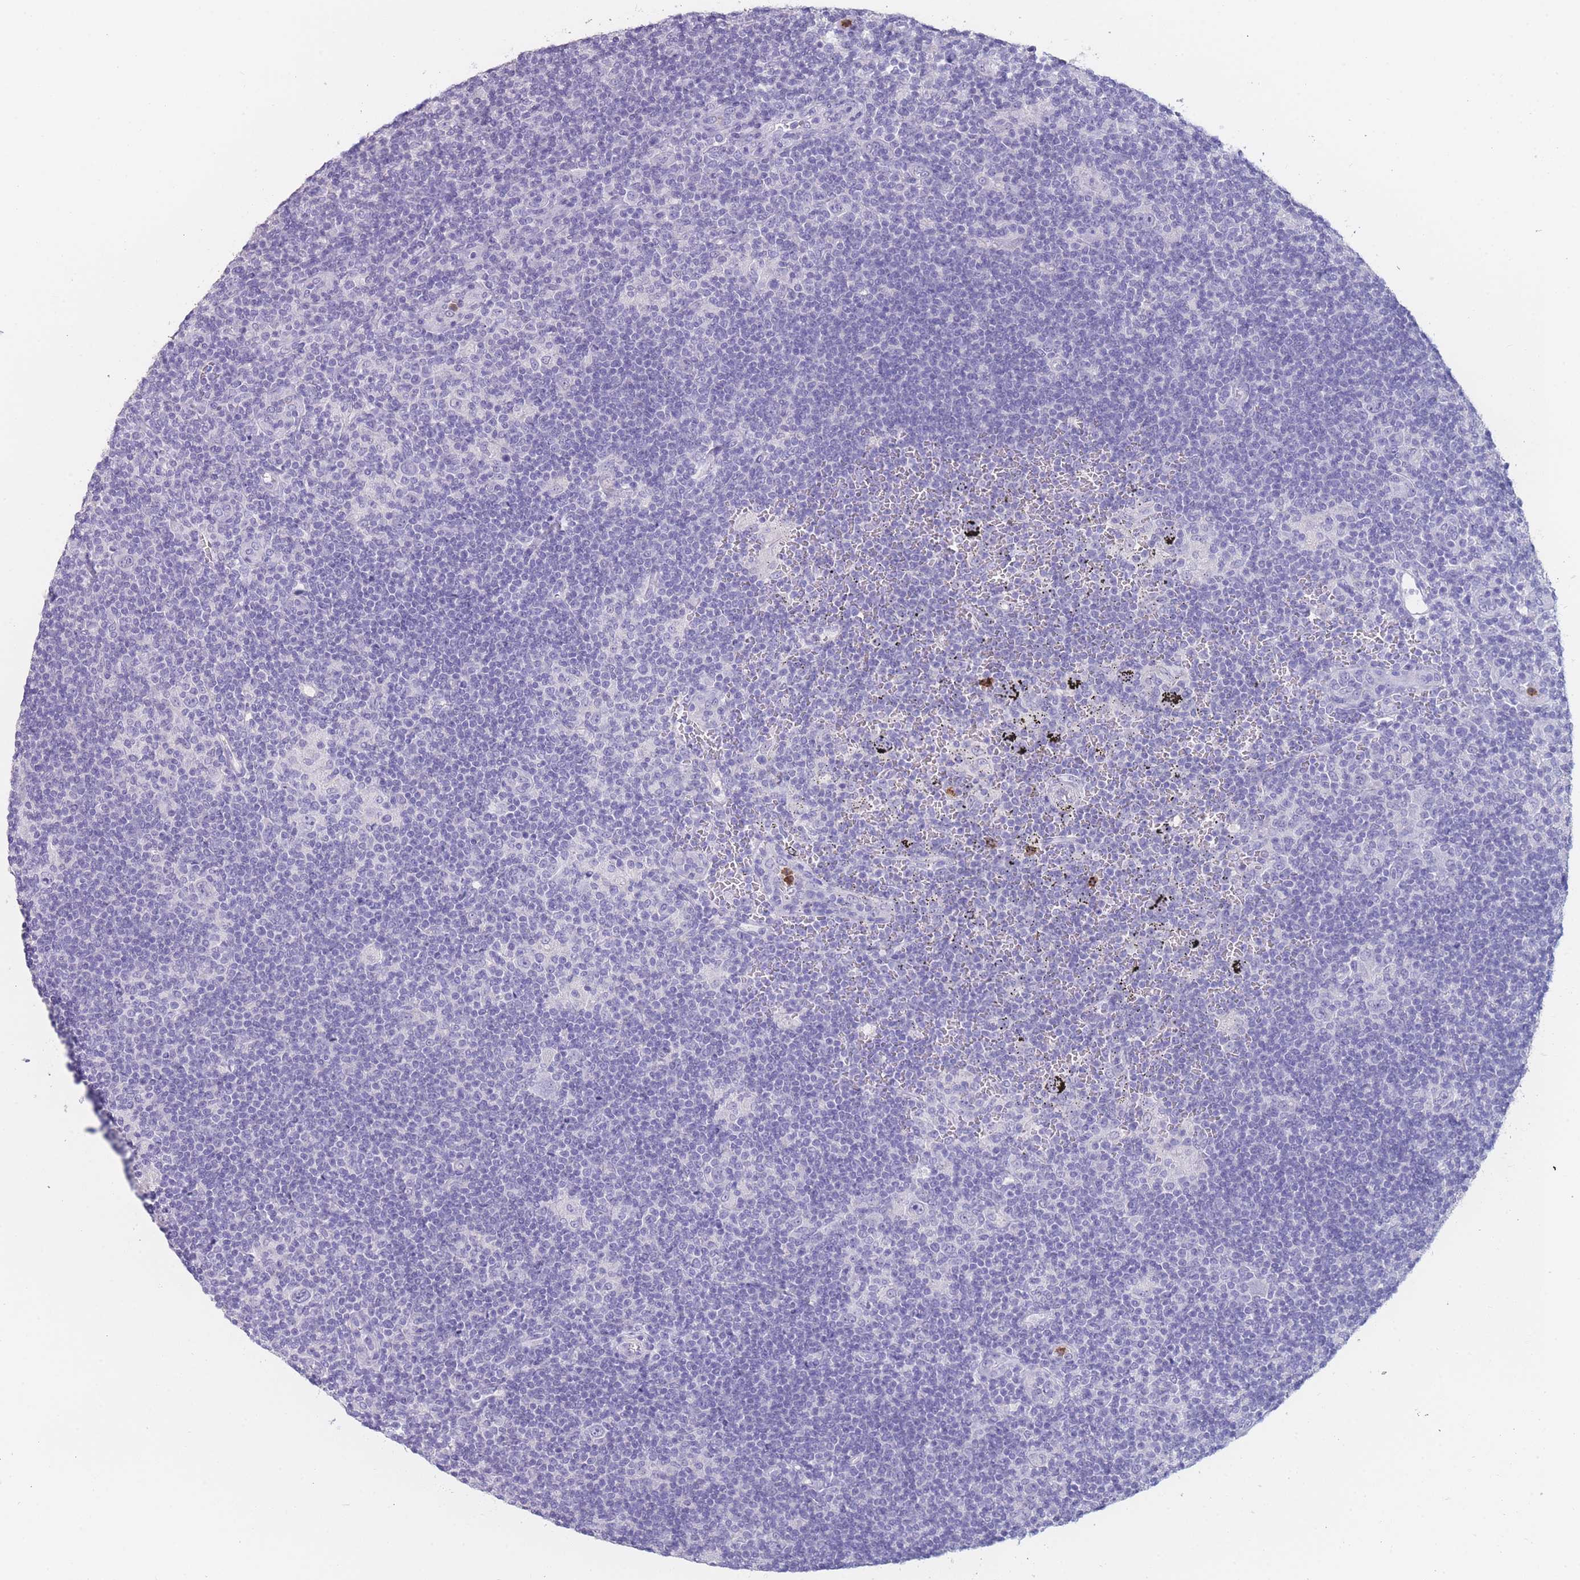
{"staining": {"intensity": "negative", "quantity": "none", "location": "none"}, "tissue": "lymphoma", "cell_type": "Tumor cells", "image_type": "cancer", "snomed": [{"axis": "morphology", "description": "Hodgkin's disease, NOS"}, {"axis": "topography", "description": "Lymph node"}], "caption": "An image of Hodgkin's disease stained for a protein reveals no brown staining in tumor cells.", "gene": "ZNF627", "patient": {"sex": "female", "age": 57}}